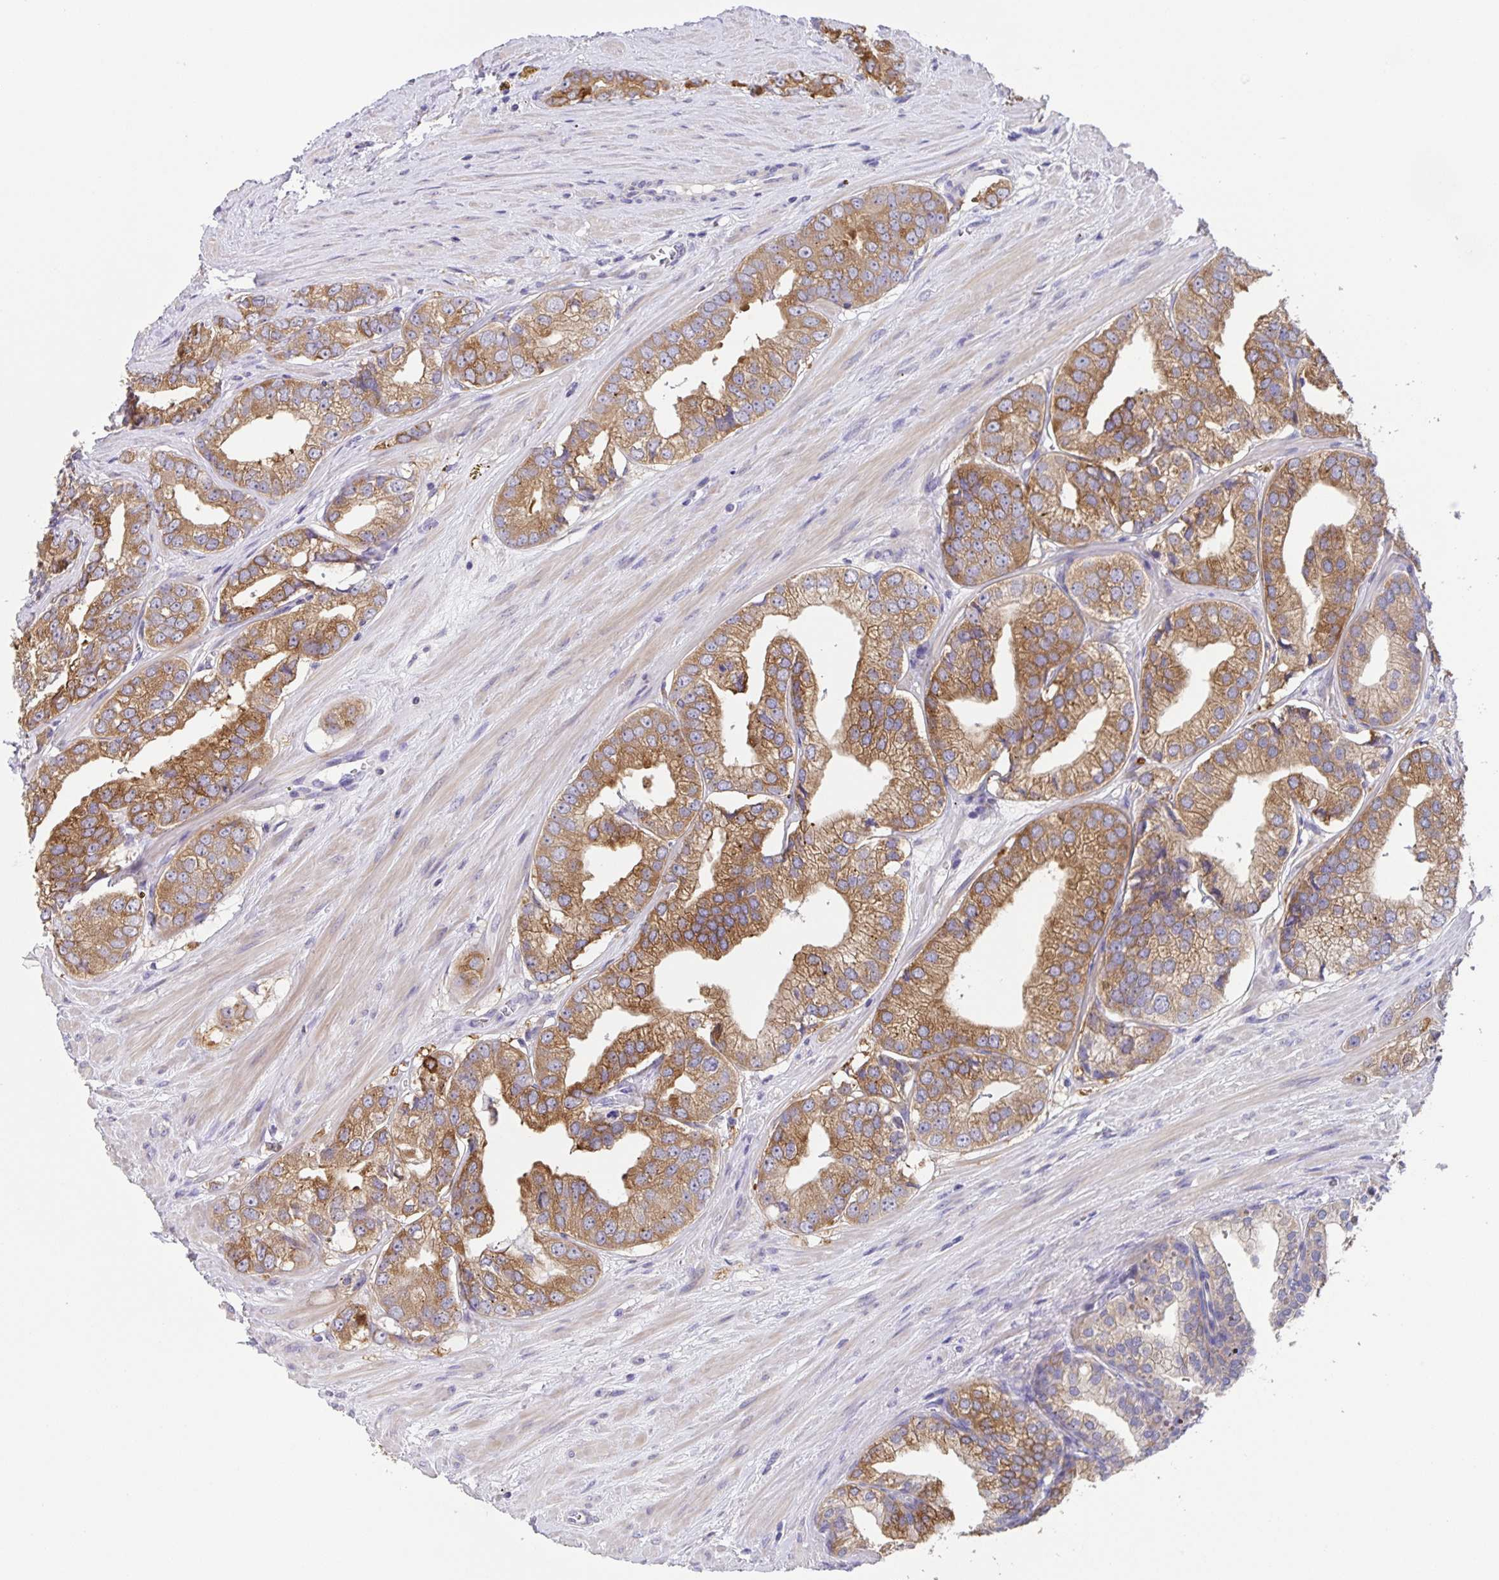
{"staining": {"intensity": "moderate", "quantity": ">75%", "location": "cytoplasmic/membranous"}, "tissue": "prostate cancer", "cell_type": "Tumor cells", "image_type": "cancer", "snomed": [{"axis": "morphology", "description": "Adenocarcinoma, High grade"}, {"axis": "topography", "description": "Prostate"}], "caption": "Prostate cancer was stained to show a protein in brown. There is medium levels of moderate cytoplasmic/membranous expression in about >75% of tumor cells.", "gene": "PRR36", "patient": {"sex": "male", "age": 58}}